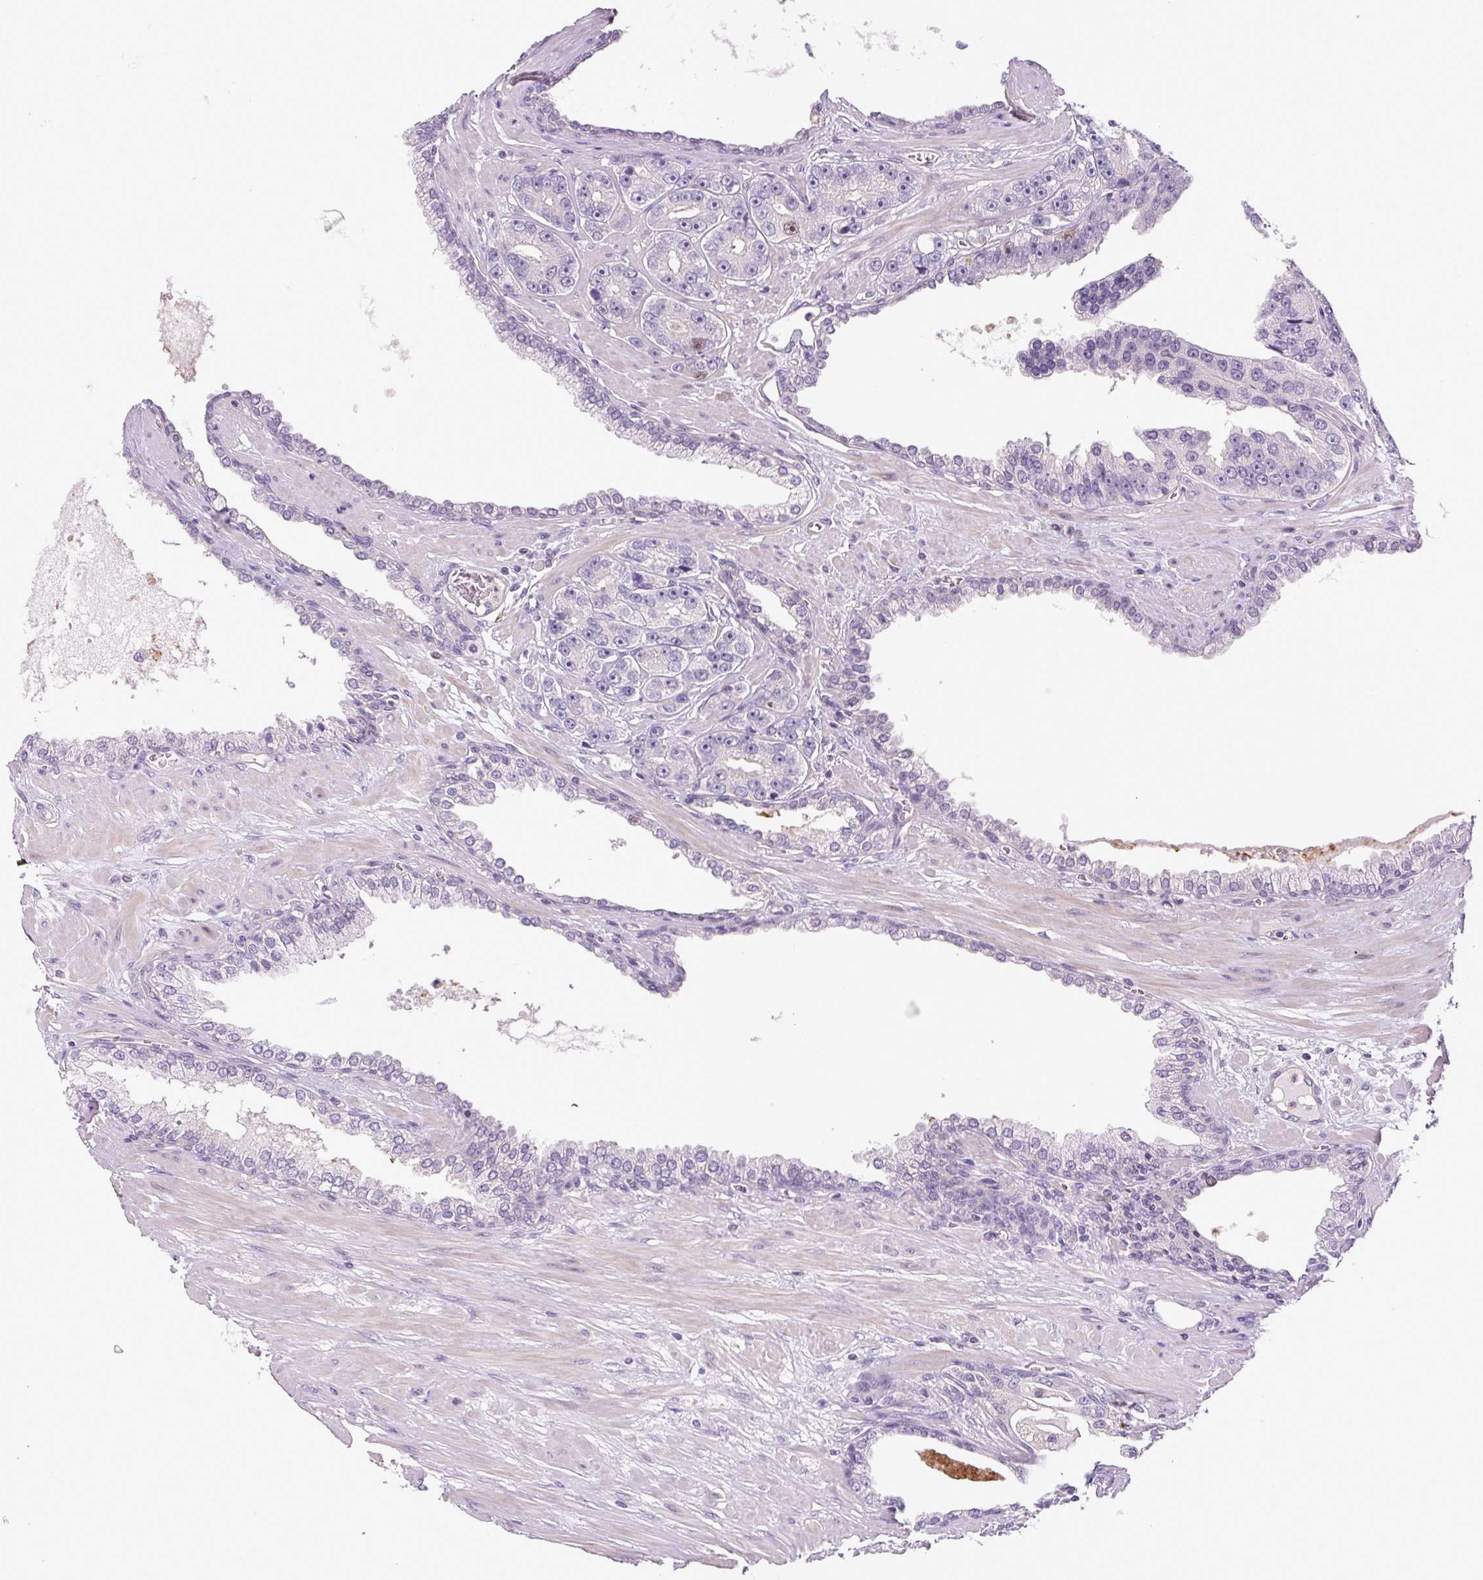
{"staining": {"intensity": "negative", "quantity": "none", "location": "none"}, "tissue": "prostate cancer", "cell_type": "Tumor cells", "image_type": "cancer", "snomed": [{"axis": "morphology", "description": "Adenocarcinoma, High grade"}, {"axis": "topography", "description": "Prostate"}], "caption": "This is a photomicrograph of IHC staining of high-grade adenocarcinoma (prostate), which shows no staining in tumor cells.", "gene": "KIFC1", "patient": {"sex": "male", "age": 71}}